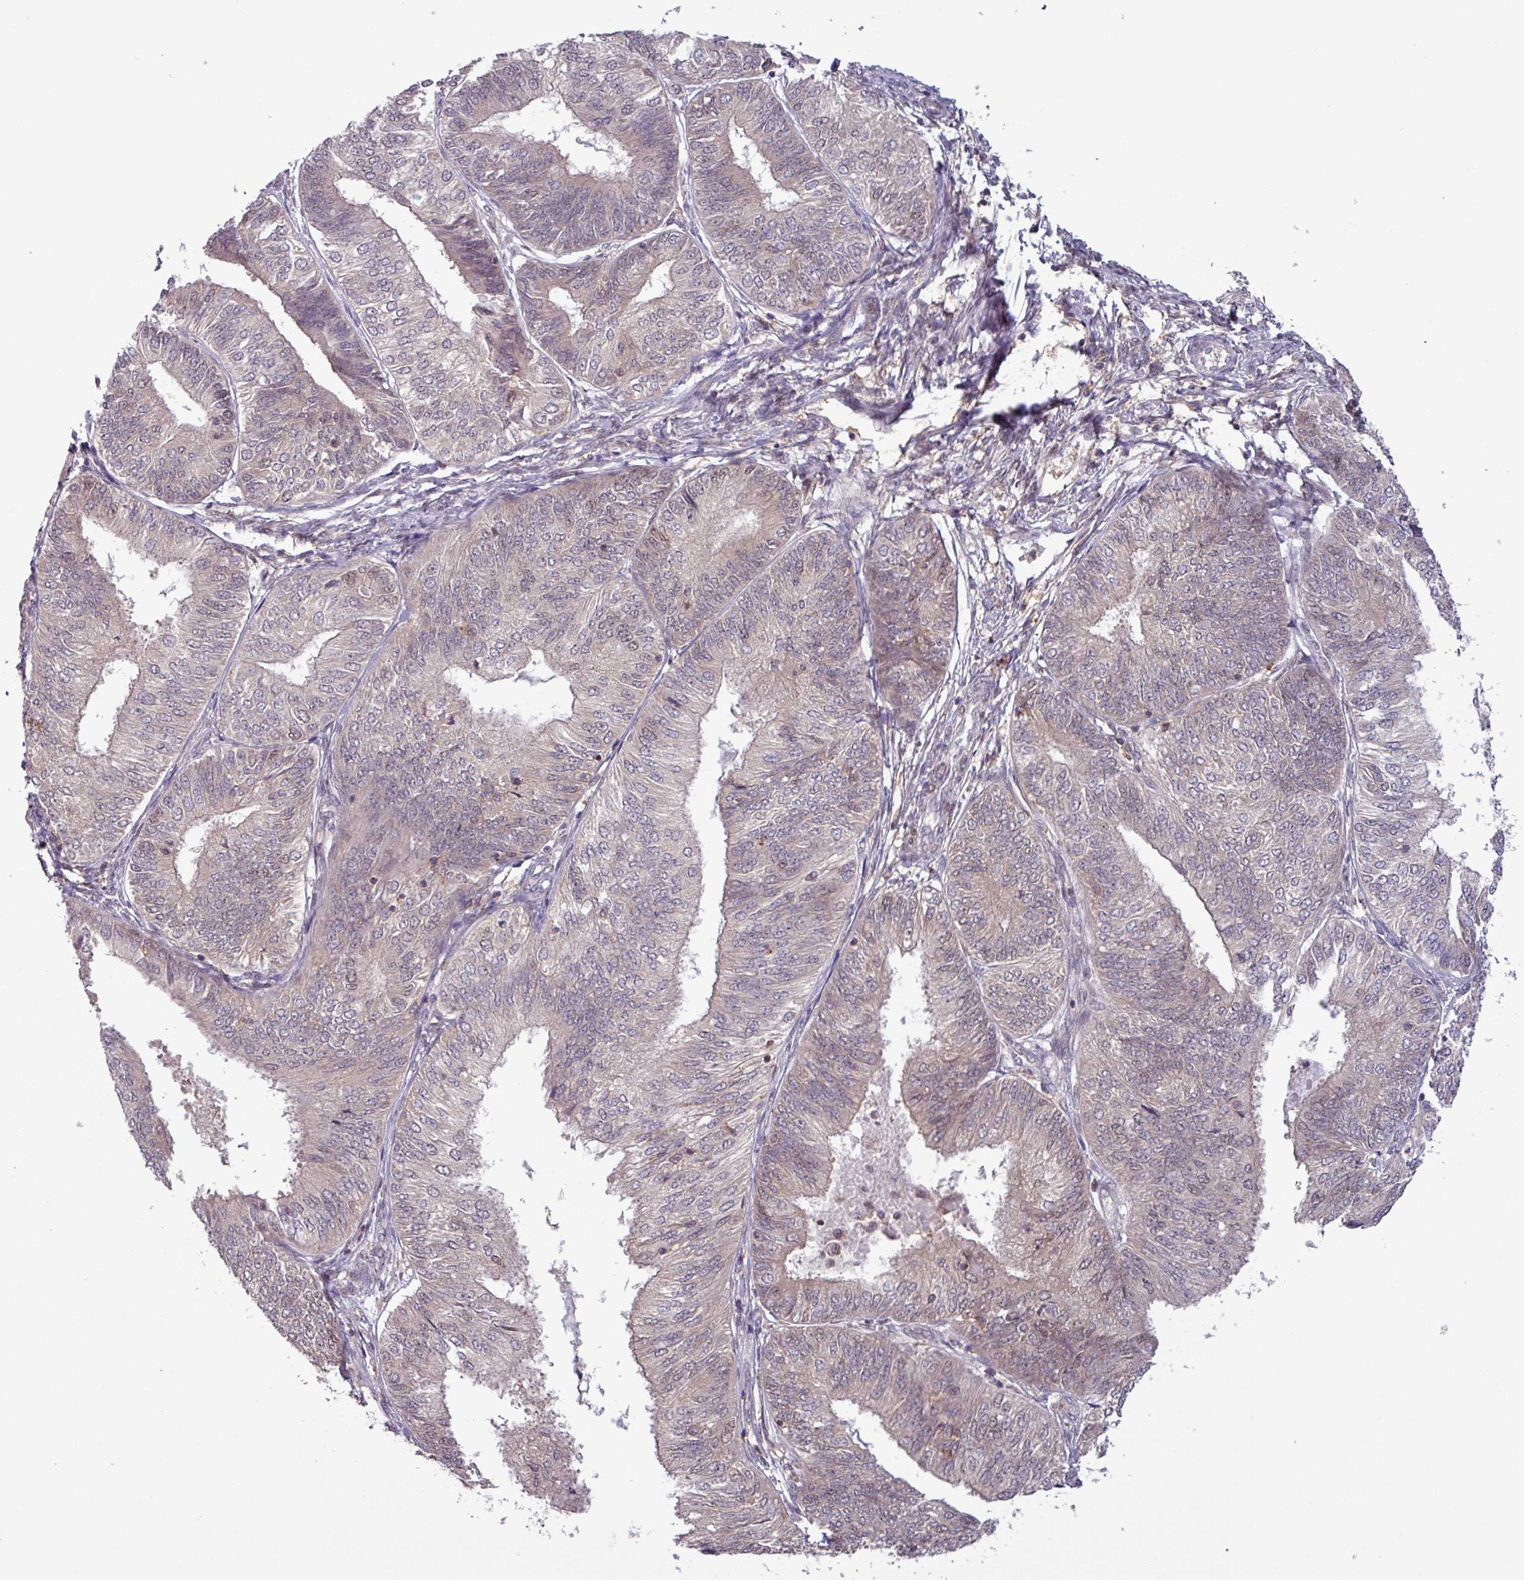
{"staining": {"intensity": "weak", "quantity": "25%-75%", "location": "nuclear"}, "tissue": "endometrial cancer", "cell_type": "Tumor cells", "image_type": "cancer", "snomed": [{"axis": "morphology", "description": "Adenocarcinoma, NOS"}, {"axis": "topography", "description": "Endometrium"}], "caption": "The histopathology image demonstrates a brown stain indicating the presence of a protein in the nuclear of tumor cells in endometrial cancer (adenocarcinoma).", "gene": "PRRX1", "patient": {"sex": "female", "age": 58}}